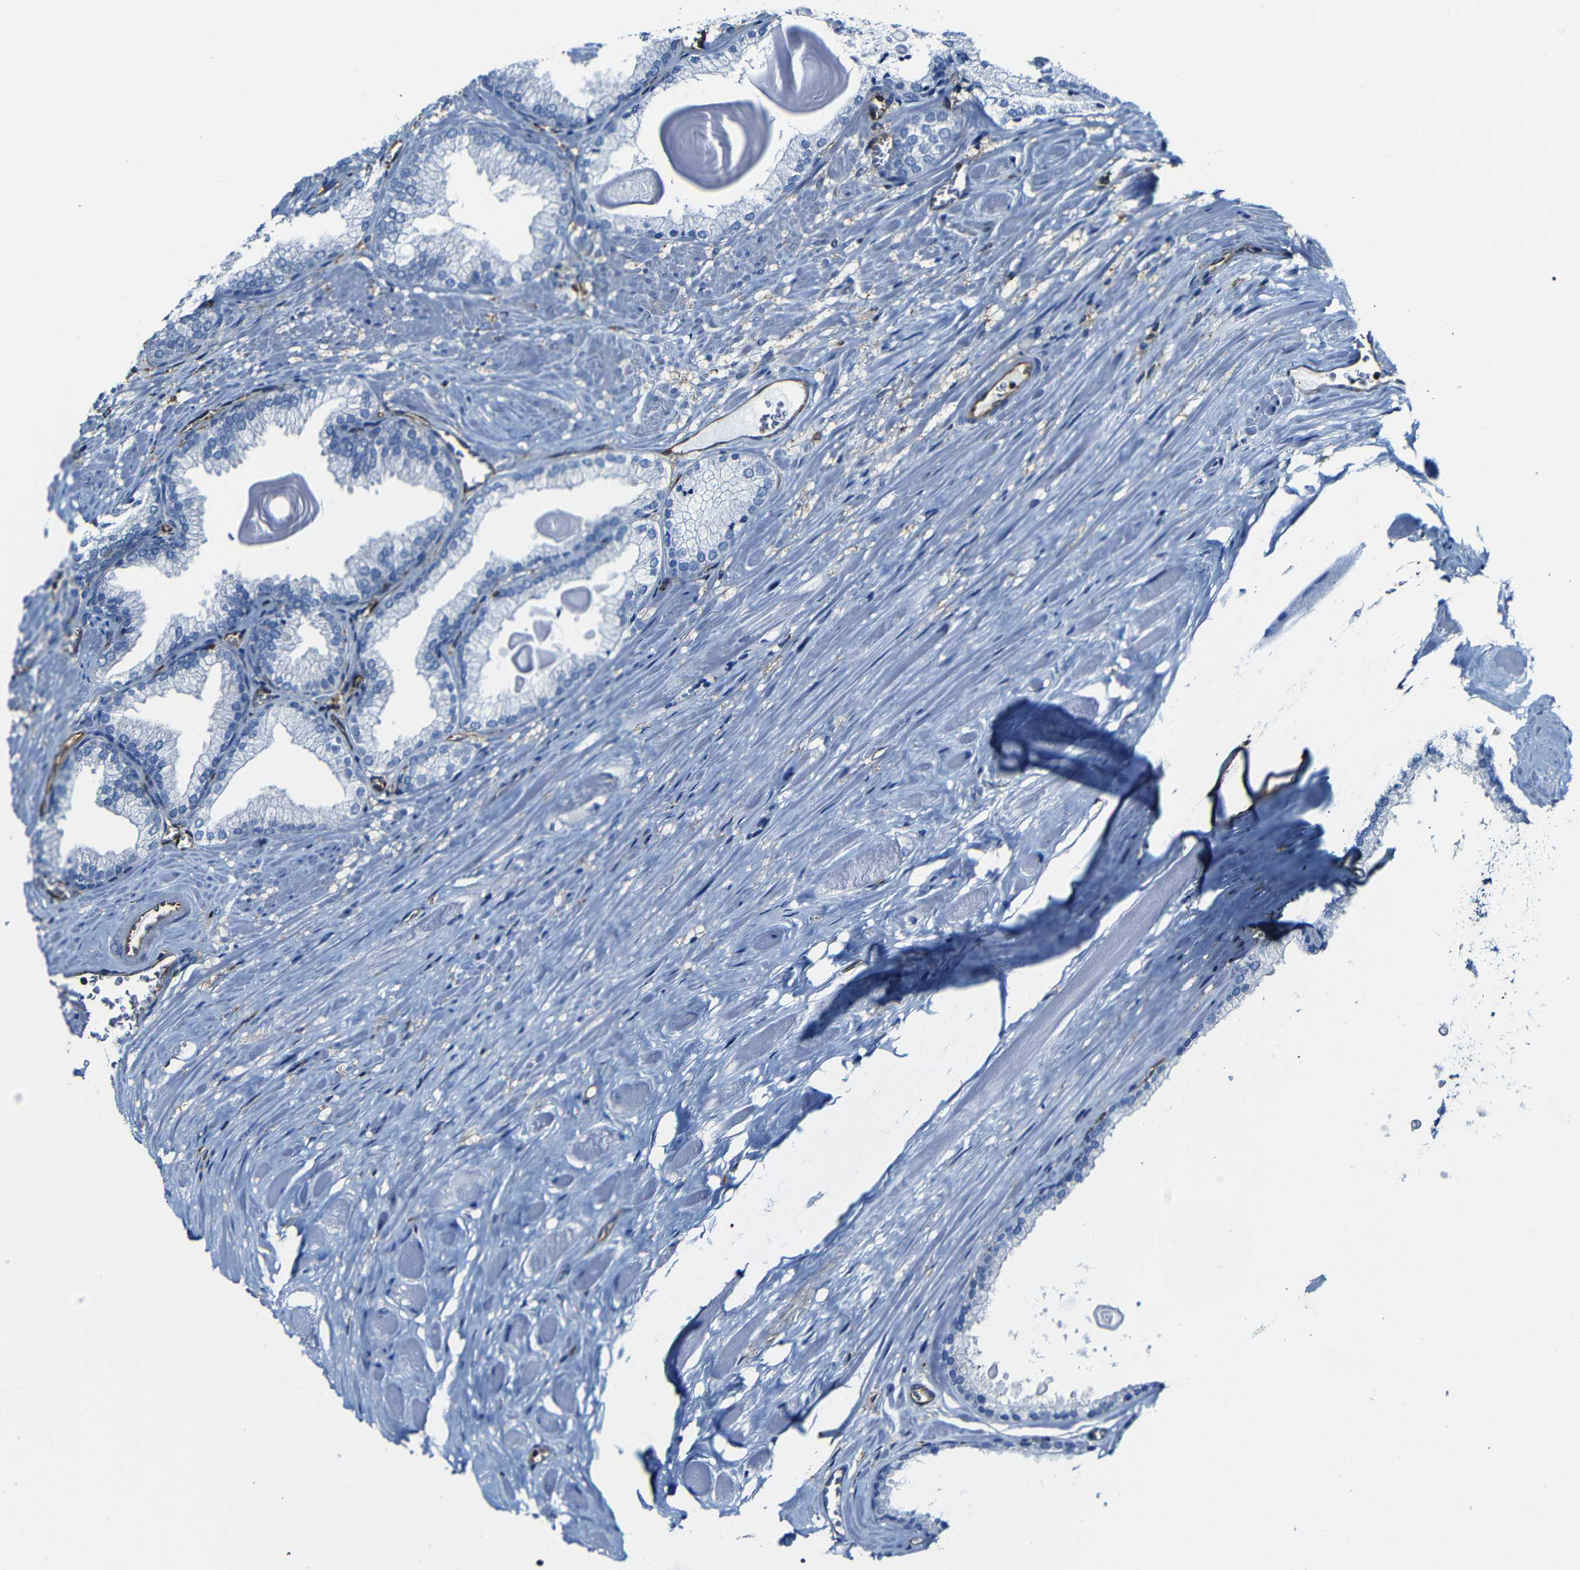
{"staining": {"intensity": "negative", "quantity": "none", "location": "none"}, "tissue": "prostate cancer", "cell_type": "Tumor cells", "image_type": "cancer", "snomed": [{"axis": "morphology", "description": "Adenocarcinoma, Low grade"}, {"axis": "topography", "description": "Prostate"}], "caption": "Human prostate cancer stained for a protein using immunohistochemistry shows no expression in tumor cells.", "gene": "MSN", "patient": {"sex": "male", "age": 59}}